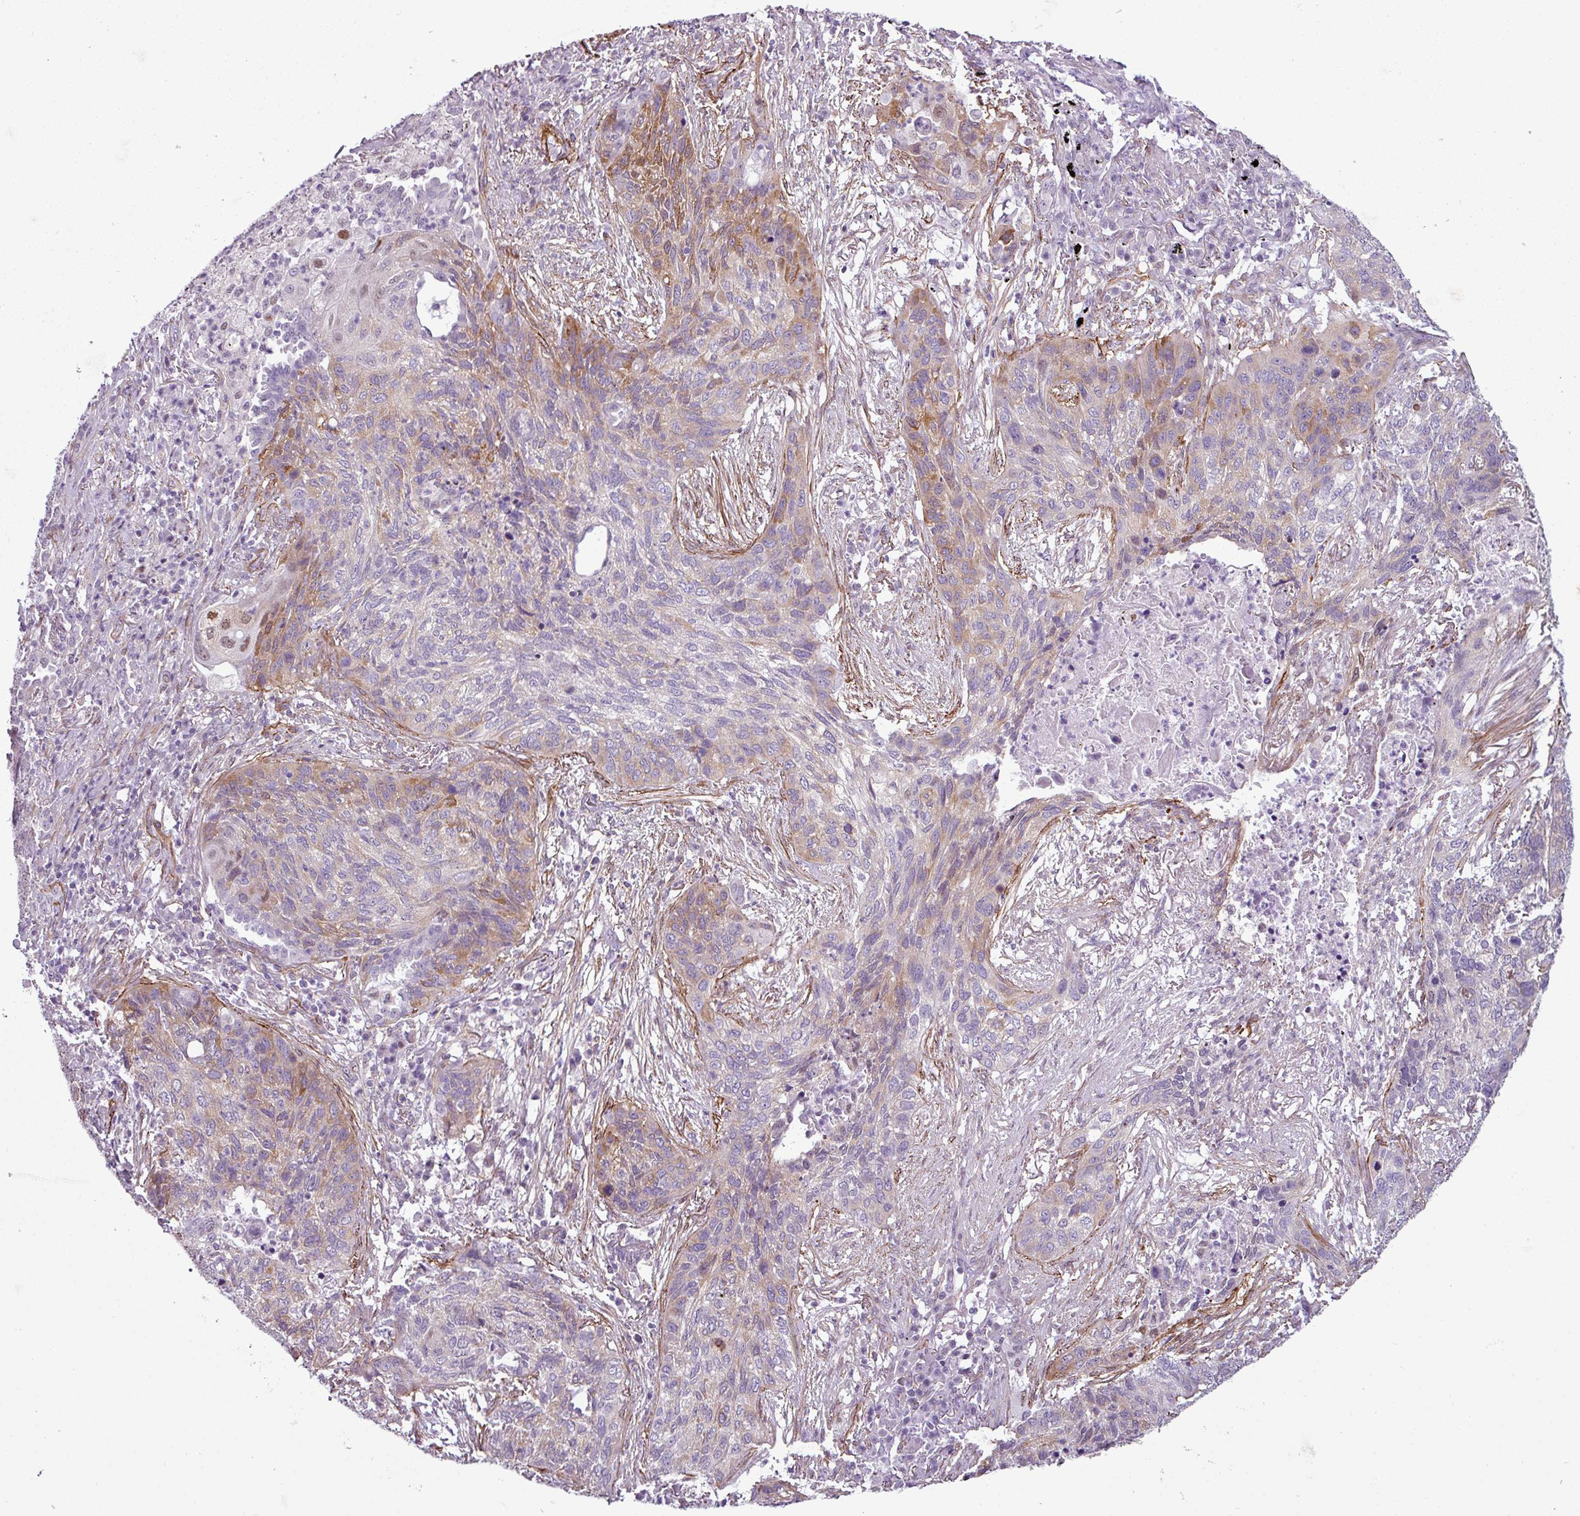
{"staining": {"intensity": "moderate", "quantity": "<25%", "location": "cytoplasmic/membranous,nuclear"}, "tissue": "lung cancer", "cell_type": "Tumor cells", "image_type": "cancer", "snomed": [{"axis": "morphology", "description": "Squamous cell carcinoma, NOS"}, {"axis": "topography", "description": "Lung"}], "caption": "Protein staining shows moderate cytoplasmic/membranous and nuclear expression in approximately <25% of tumor cells in lung cancer (squamous cell carcinoma).", "gene": "ATP10A", "patient": {"sex": "female", "age": 63}}